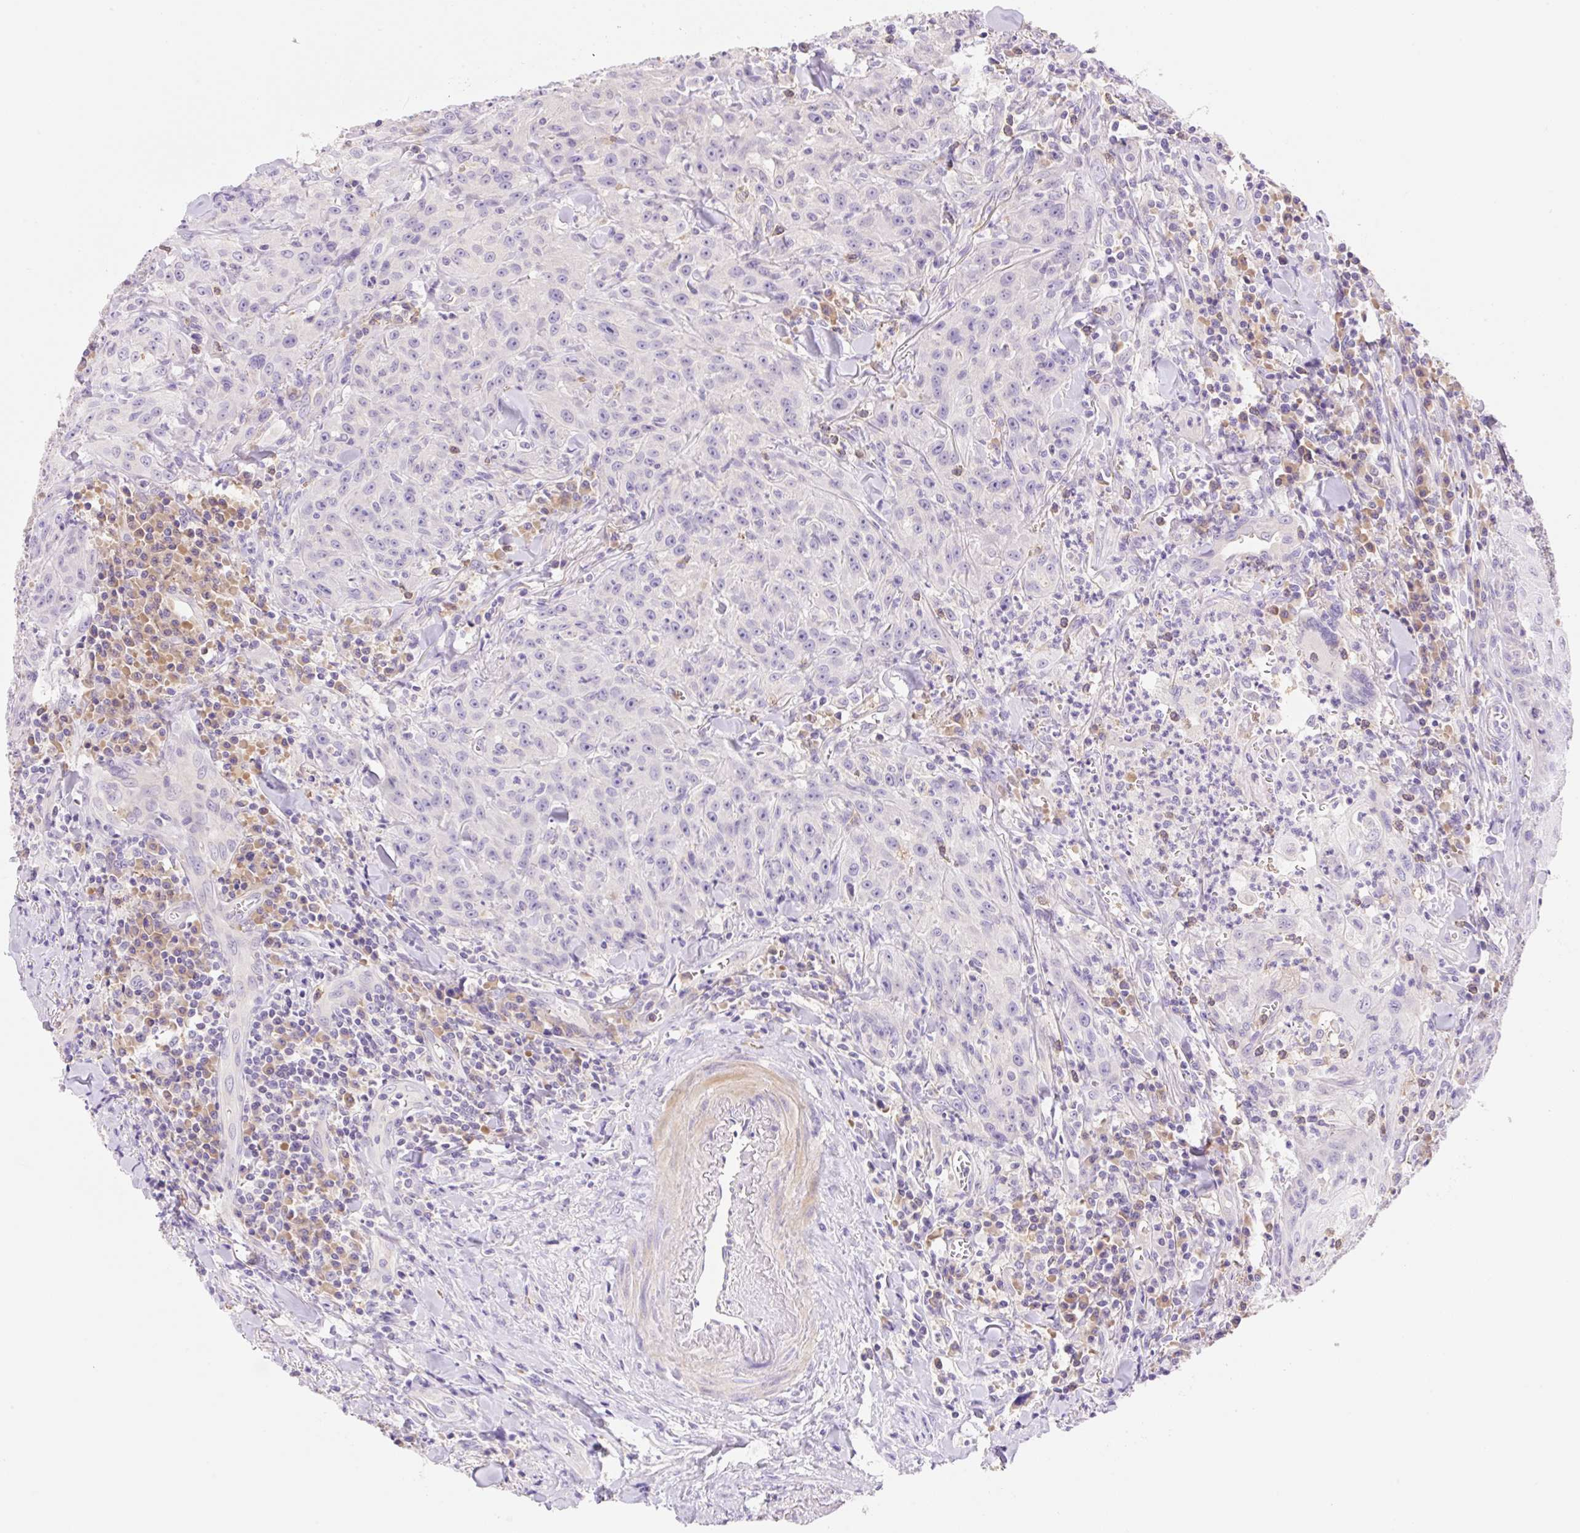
{"staining": {"intensity": "negative", "quantity": "none", "location": "none"}, "tissue": "head and neck cancer", "cell_type": "Tumor cells", "image_type": "cancer", "snomed": [{"axis": "morphology", "description": "Normal tissue, NOS"}, {"axis": "morphology", "description": "Squamous cell carcinoma, NOS"}, {"axis": "topography", "description": "Oral tissue"}, {"axis": "topography", "description": "Head-Neck"}], "caption": "The immunohistochemistry (IHC) histopathology image has no significant expression in tumor cells of head and neck cancer tissue. The staining was performed using DAB (3,3'-diaminobenzidine) to visualize the protein expression in brown, while the nuclei were stained in blue with hematoxylin (Magnification: 20x).", "gene": "DENND5A", "patient": {"sex": "female", "age": 70}}